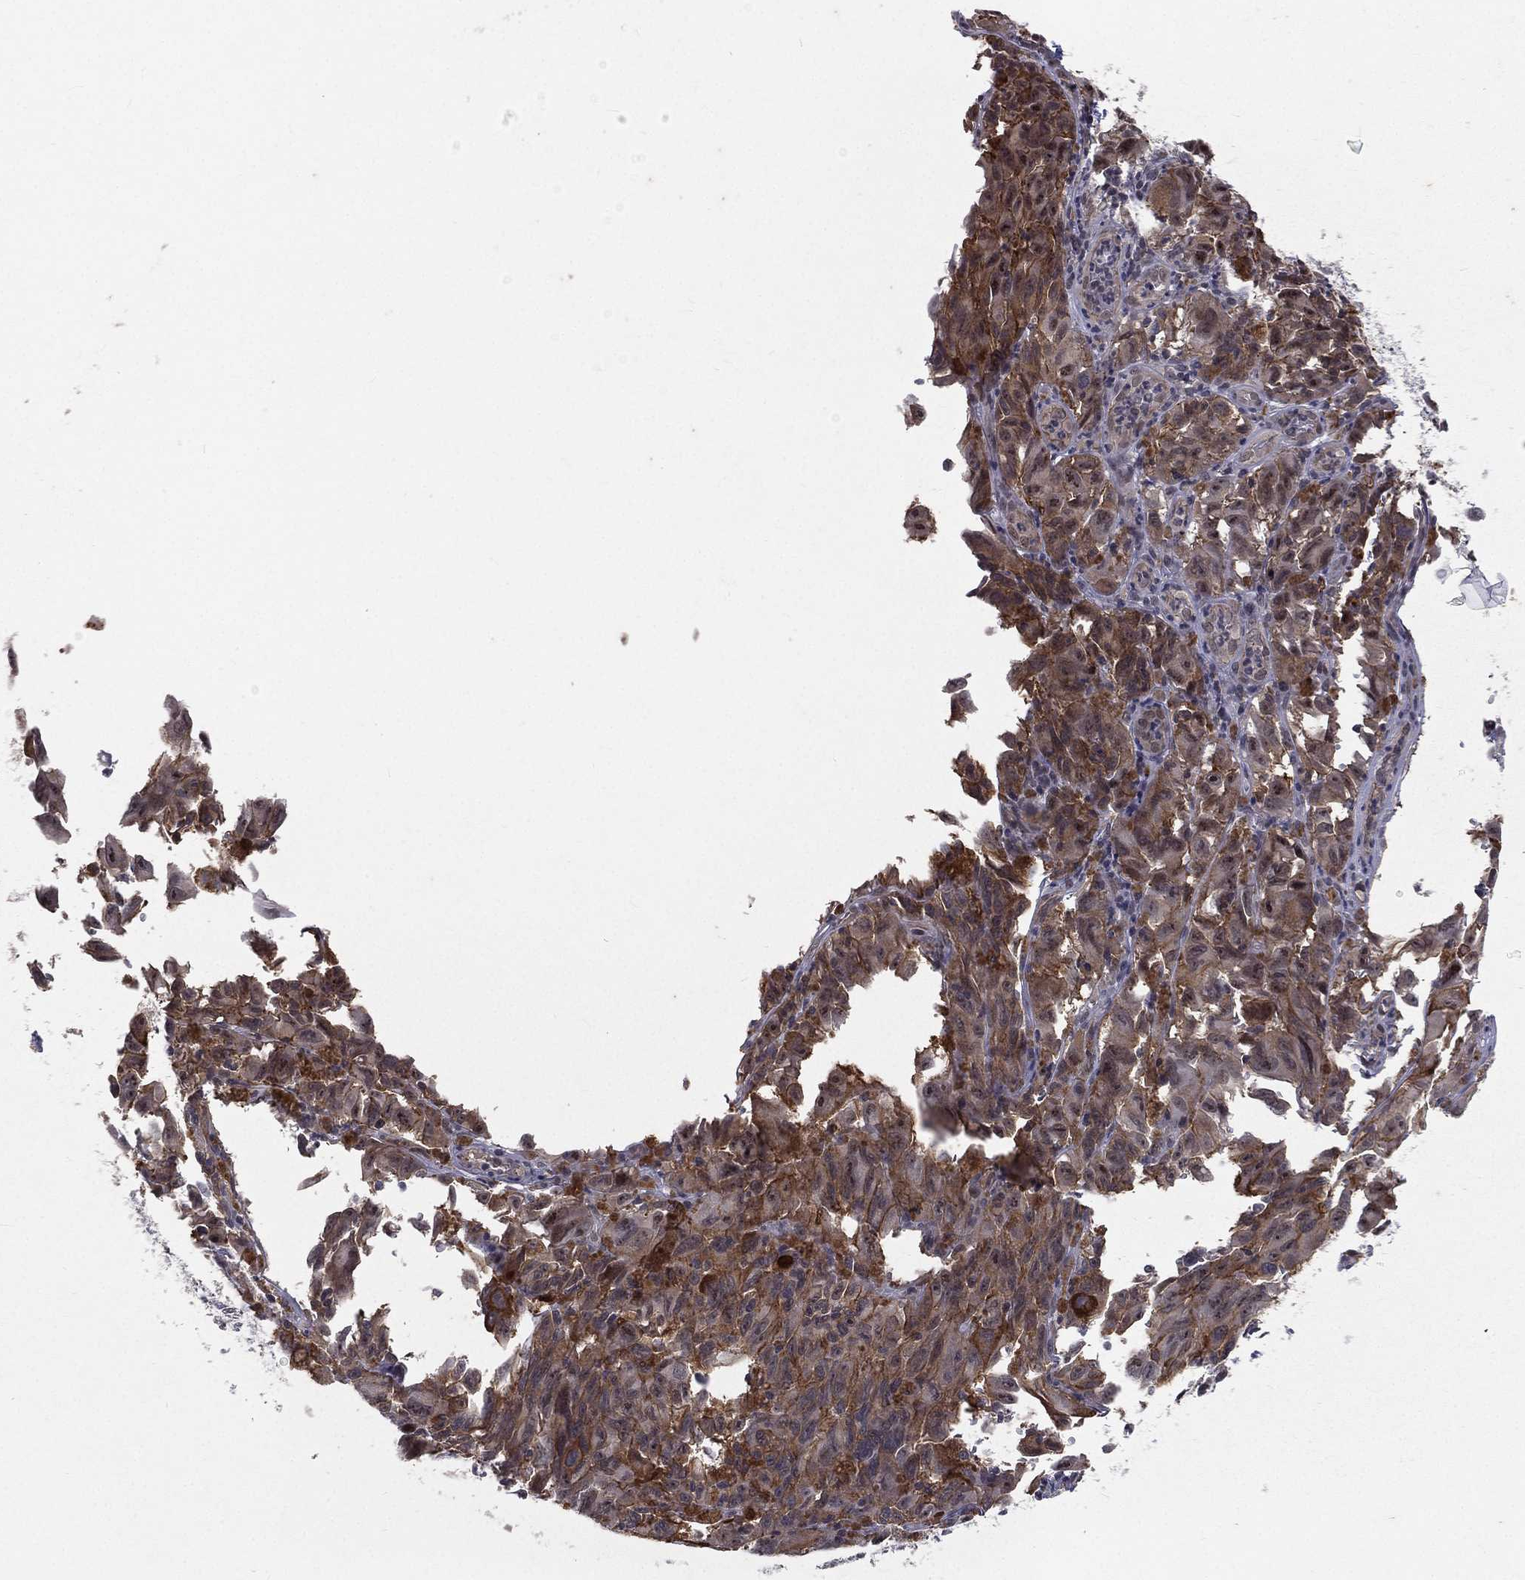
{"staining": {"intensity": "moderate", "quantity": "25%-75%", "location": "cytoplasmic/membranous"}, "tissue": "melanoma", "cell_type": "Tumor cells", "image_type": "cancer", "snomed": [{"axis": "morphology", "description": "Malignant melanoma, NOS"}, {"axis": "topography", "description": "Vulva, labia, clitoris and Bartholin´s gland, NO"}], "caption": "This is an image of IHC staining of malignant melanoma, which shows moderate expression in the cytoplasmic/membranous of tumor cells.", "gene": "MORC2", "patient": {"sex": "female", "age": 75}}